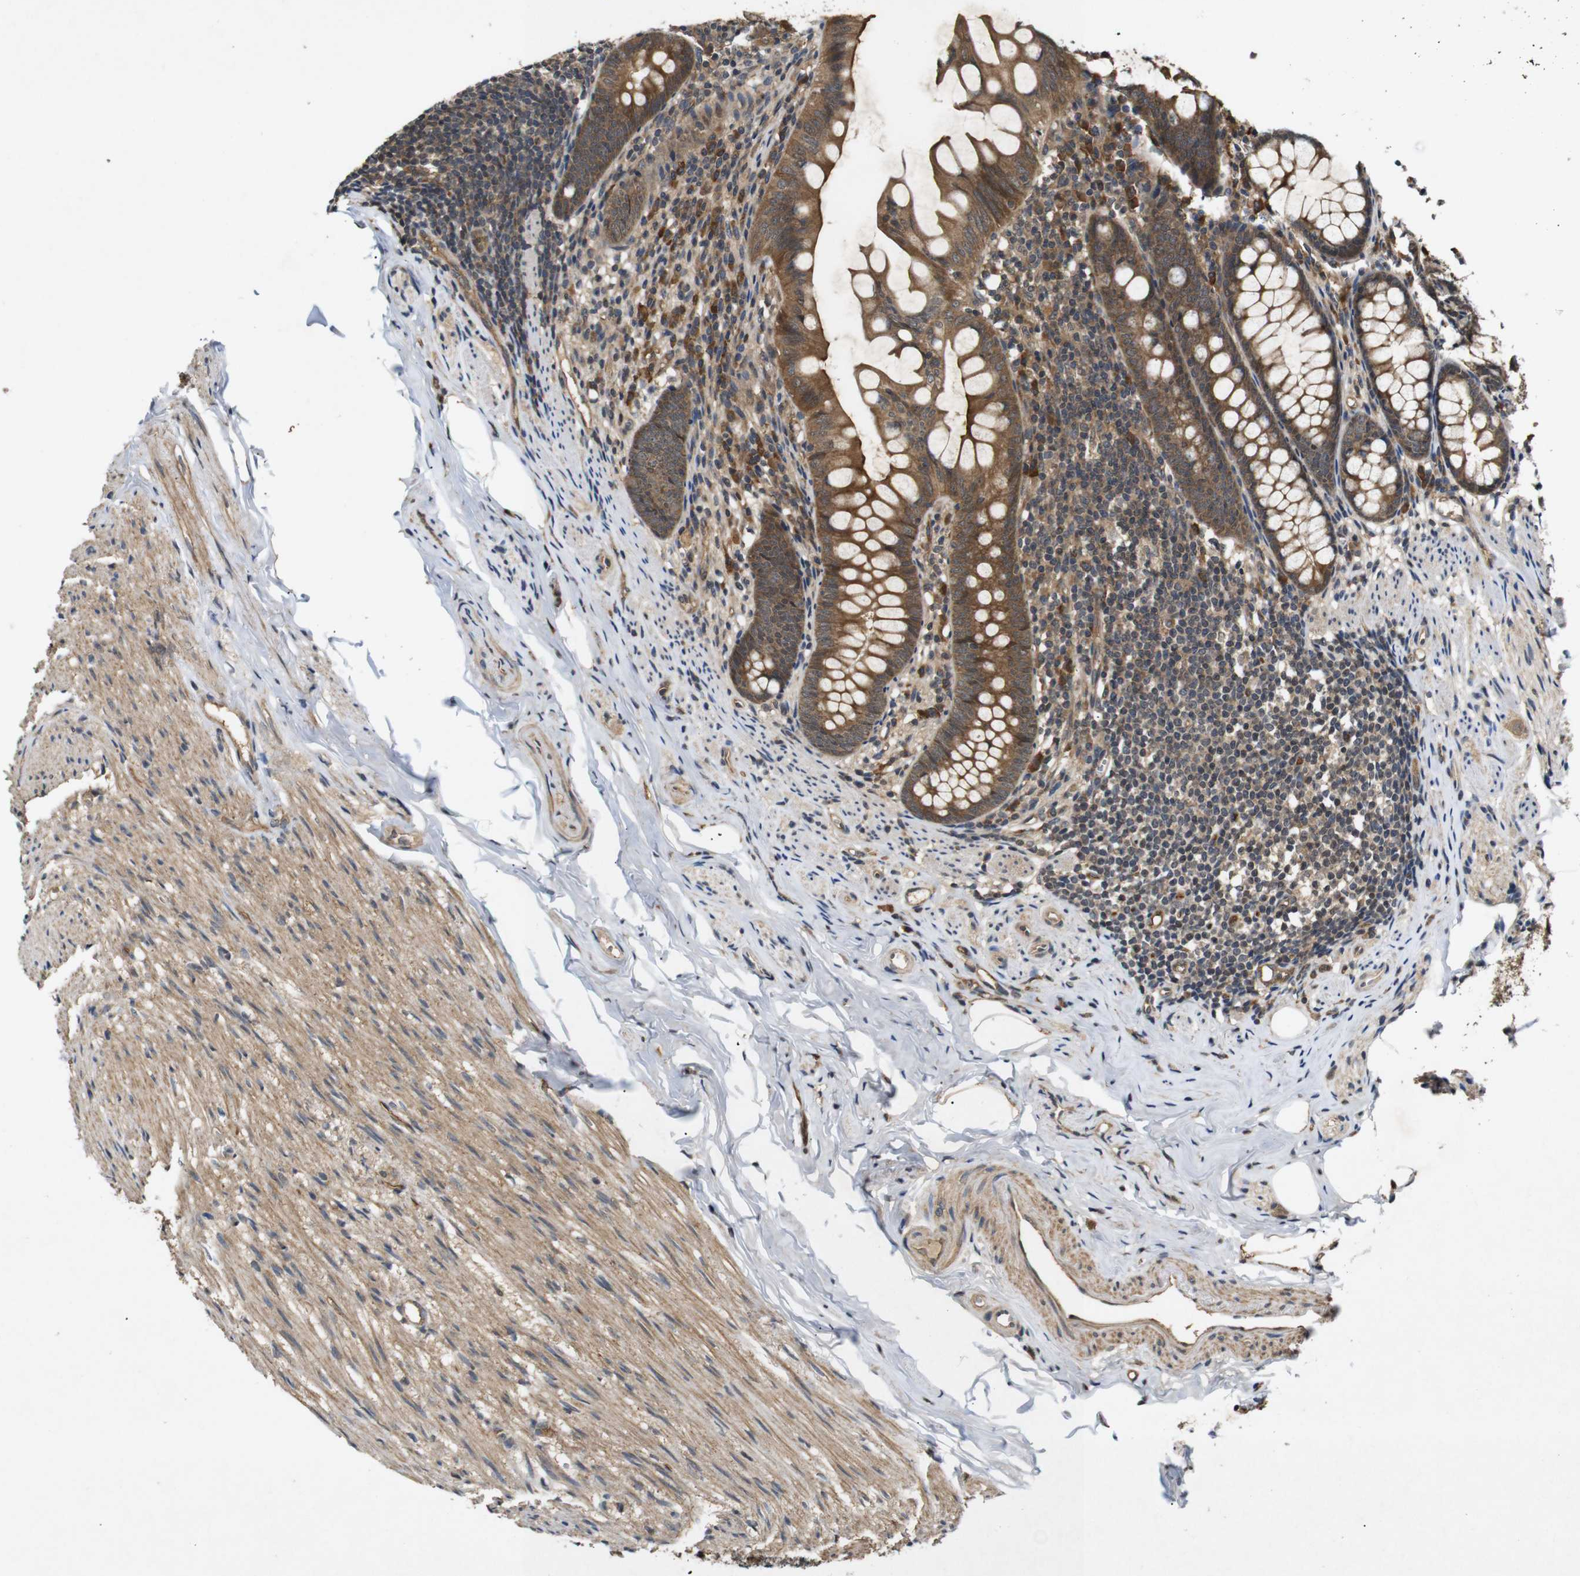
{"staining": {"intensity": "strong", "quantity": "<25%", "location": "cytoplasmic/membranous"}, "tissue": "appendix", "cell_type": "Glandular cells", "image_type": "normal", "snomed": [{"axis": "morphology", "description": "Normal tissue, NOS"}, {"axis": "topography", "description": "Appendix"}], "caption": "Immunohistochemical staining of benign human appendix demonstrates <25% levels of strong cytoplasmic/membranous protein expression in about <25% of glandular cells. The staining was performed using DAB to visualize the protein expression in brown, while the nuclei were stained in blue with hematoxylin (Magnification: 20x).", "gene": "RIPK1", "patient": {"sex": "female", "age": 77}}